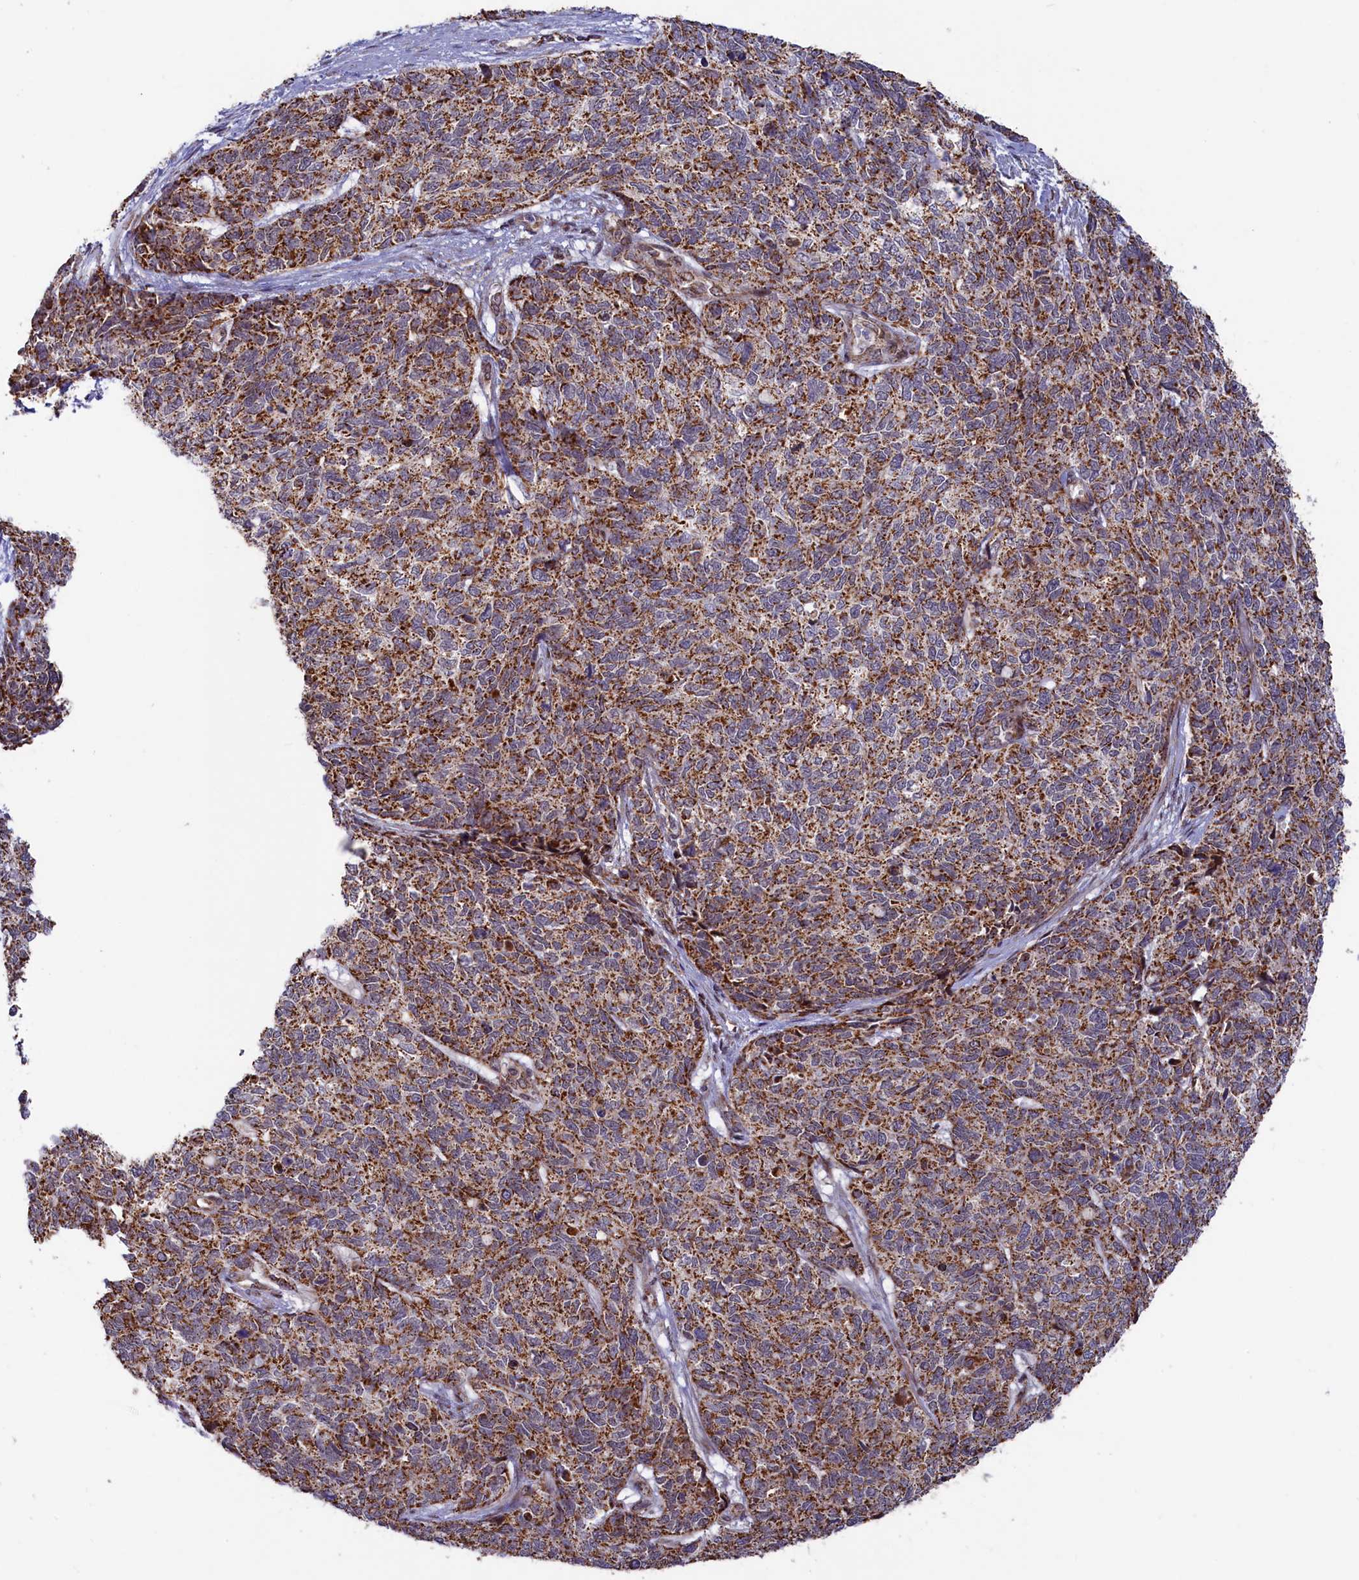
{"staining": {"intensity": "strong", "quantity": ">75%", "location": "cytoplasmic/membranous"}, "tissue": "cervical cancer", "cell_type": "Tumor cells", "image_type": "cancer", "snomed": [{"axis": "morphology", "description": "Squamous cell carcinoma, NOS"}, {"axis": "topography", "description": "Cervix"}], "caption": "DAB immunohistochemical staining of human cervical cancer (squamous cell carcinoma) reveals strong cytoplasmic/membranous protein positivity in approximately >75% of tumor cells.", "gene": "DUS3L", "patient": {"sex": "female", "age": 63}}